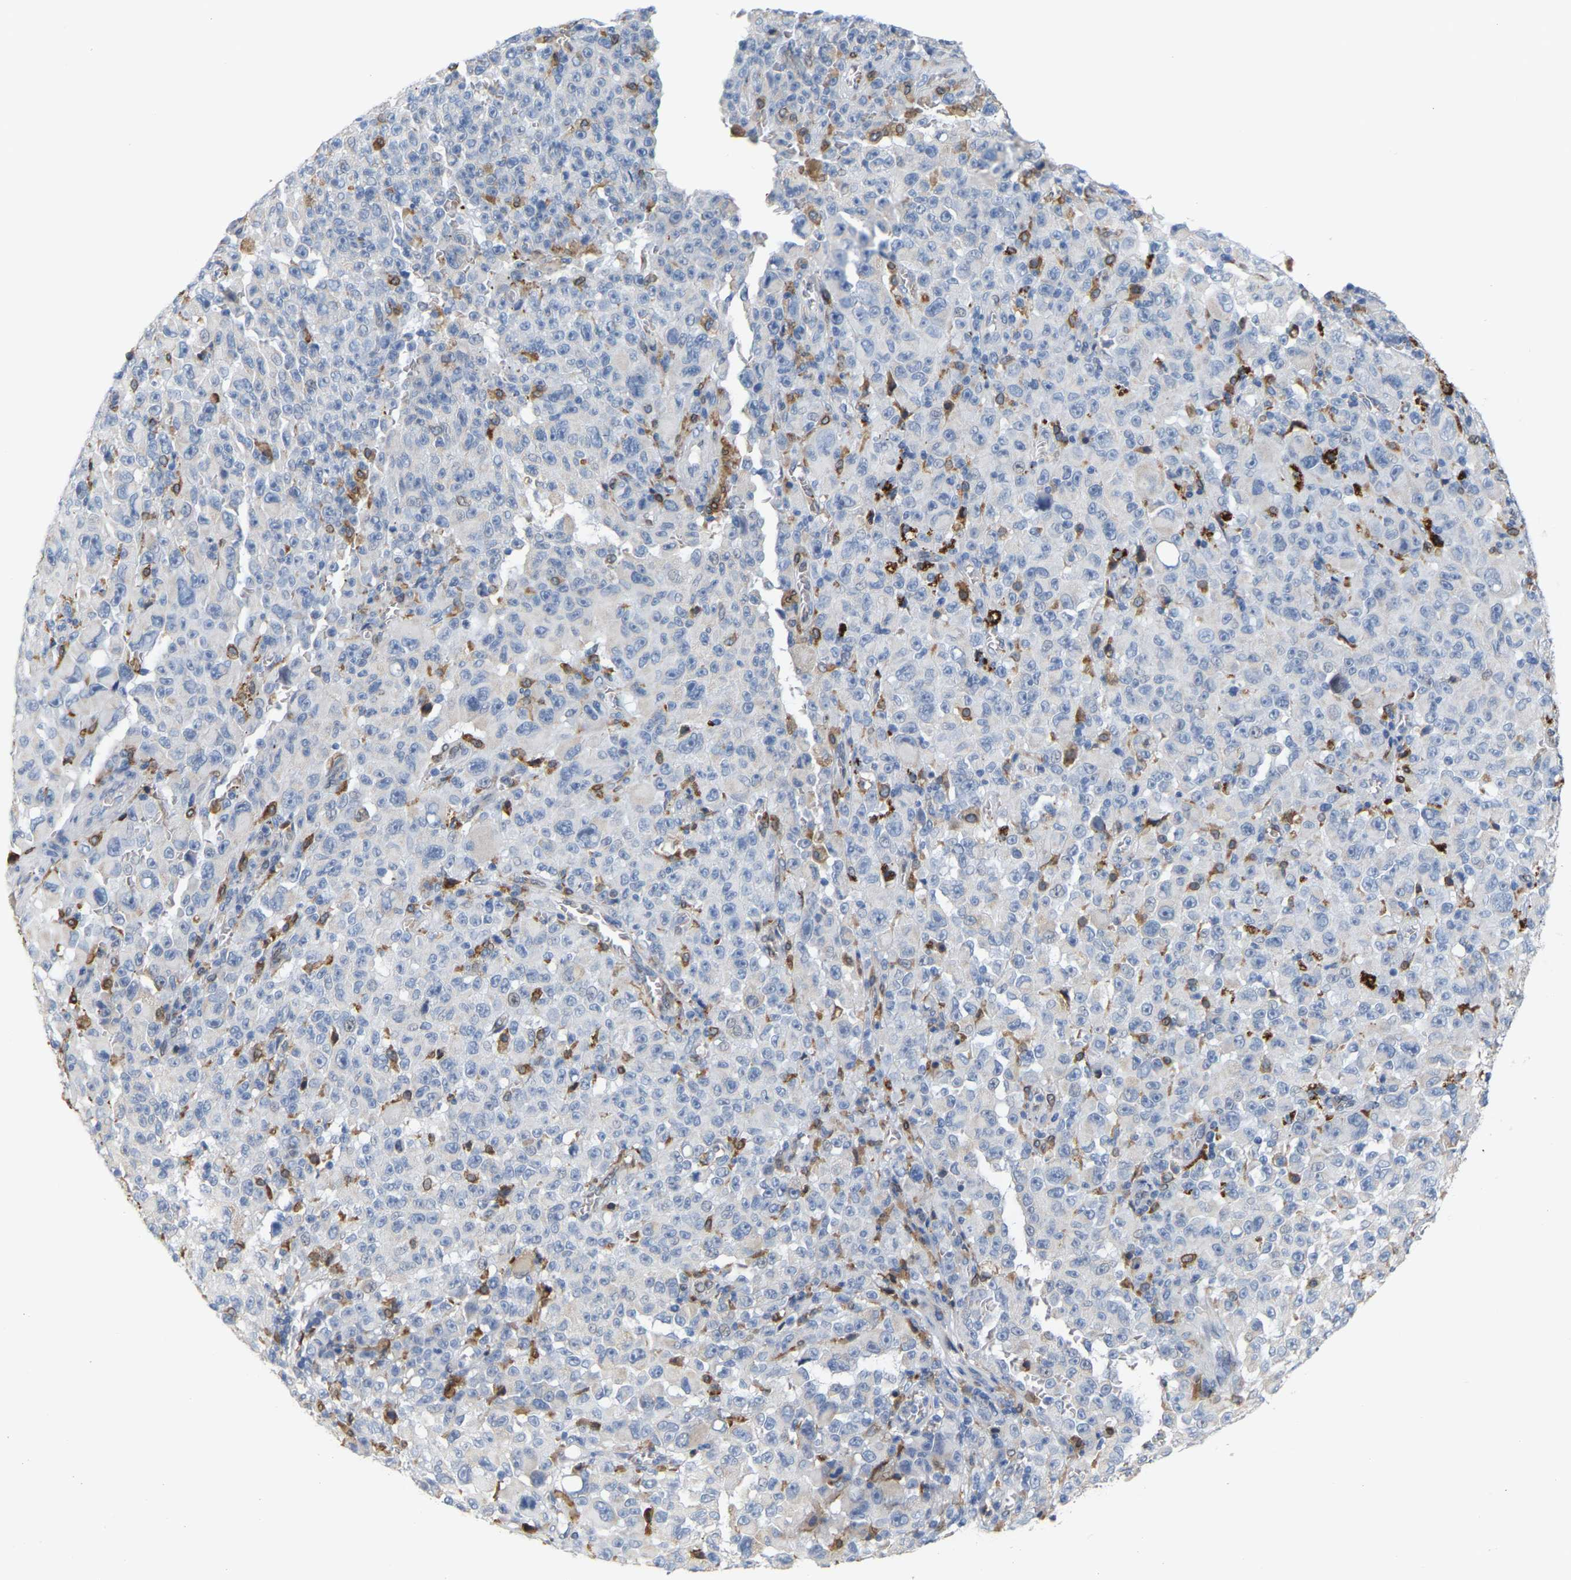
{"staining": {"intensity": "negative", "quantity": "none", "location": "none"}, "tissue": "melanoma", "cell_type": "Tumor cells", "image_type": "cancer", "snomed": [{"axis": "morphology", "description": "Malignant melanoma, NOS"}, {"axis": "topography", "description": "Skin"}], "caption": "Immunohistochemistry of human malignant melanoma exhibits no positivity in tumor cells.", "gene": "PTGS1", "patient": {"sex": "female", "age": 82}}